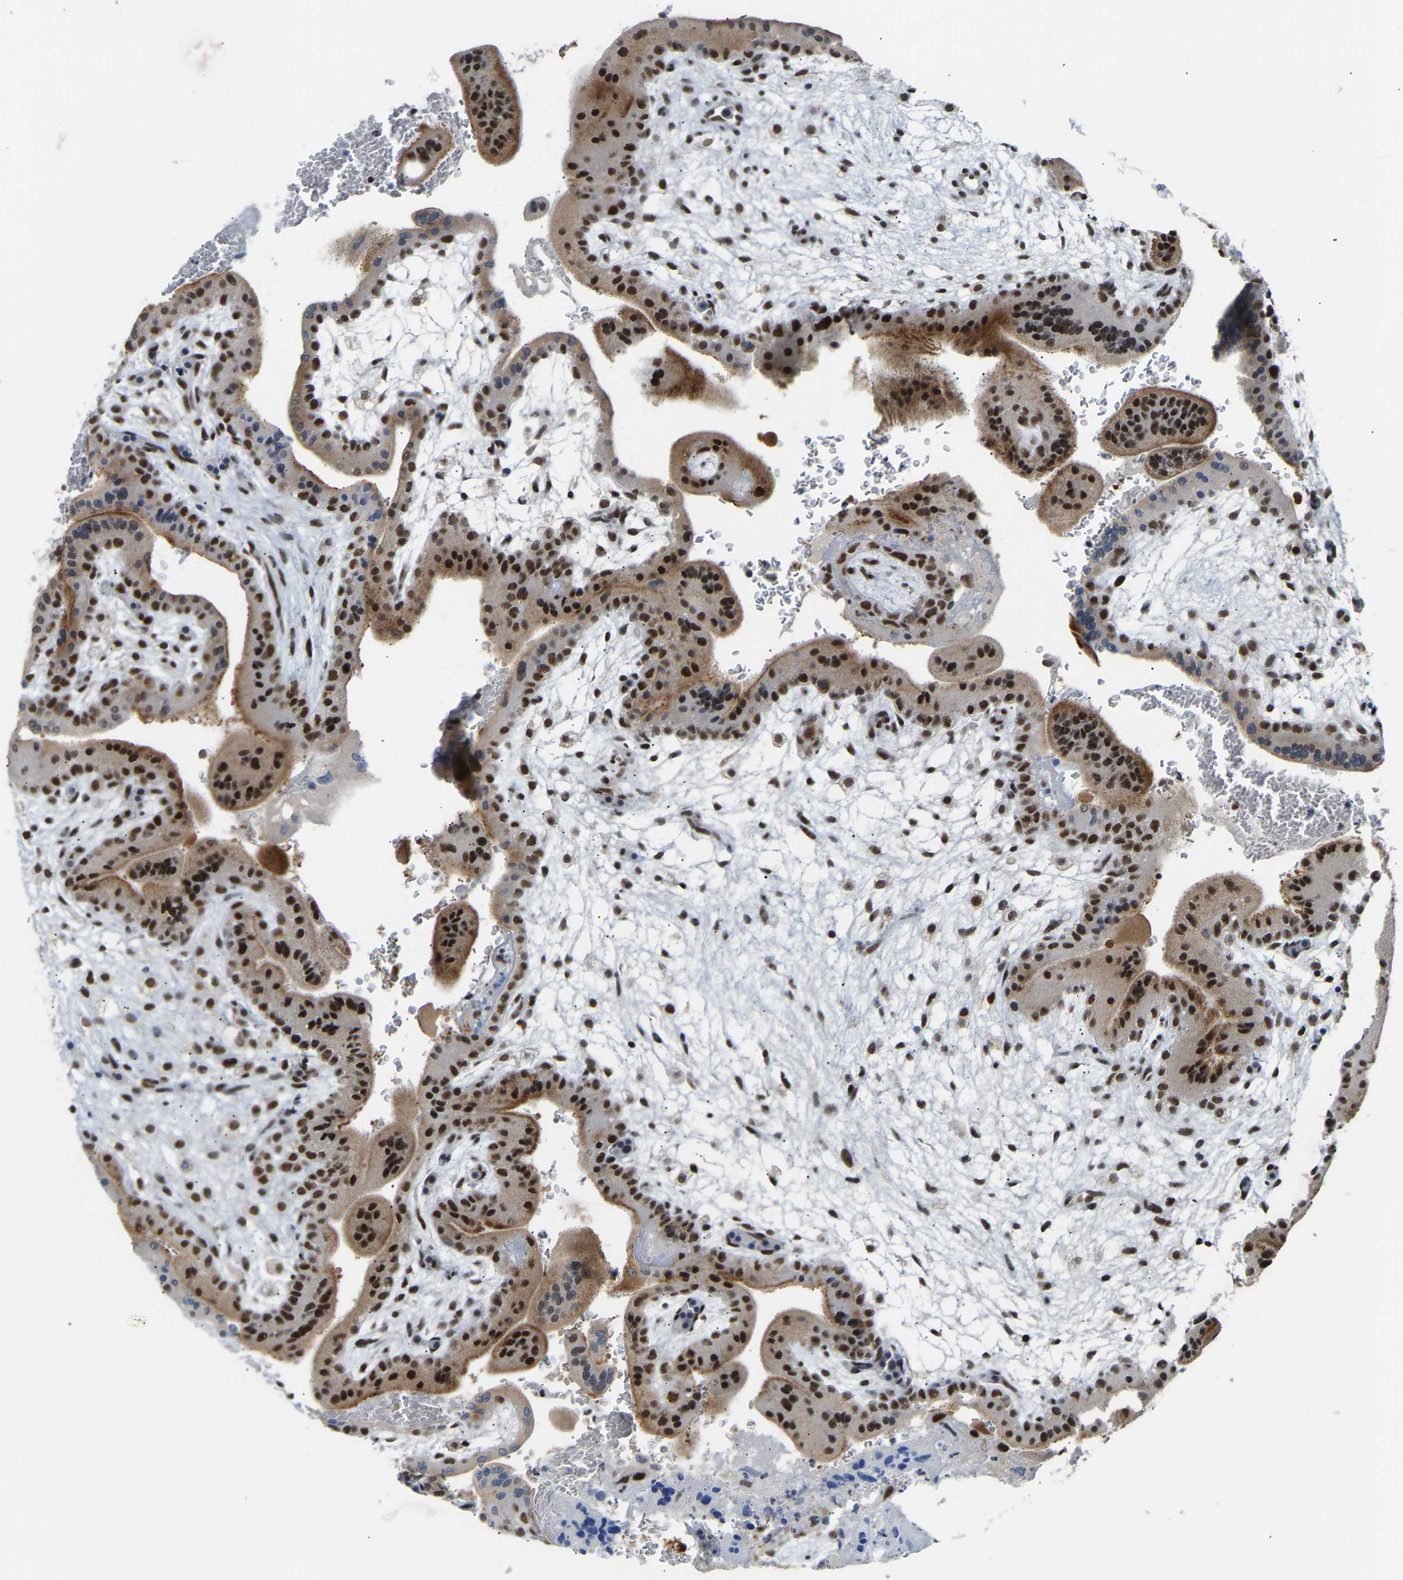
{"staining": {"intensity": "strong", "quantity": ">75%", "location": "nuclear"}, "tissue": "placenta", "cell_type": "Decidual cells", "image_type": "normal", "snomed": [{"axis": "morphology", "description": "Normal tissue, NOS"}, {"axis": "topography", "description": "Placenta"}], "caption": "About >75% of decidual cells in unremarkable placenta reveal strong nuclear protein staining as visualized by brown immunohistochemical staining.", "gene": "RBM15", "patient": {"sex": "female", "age": 35}}